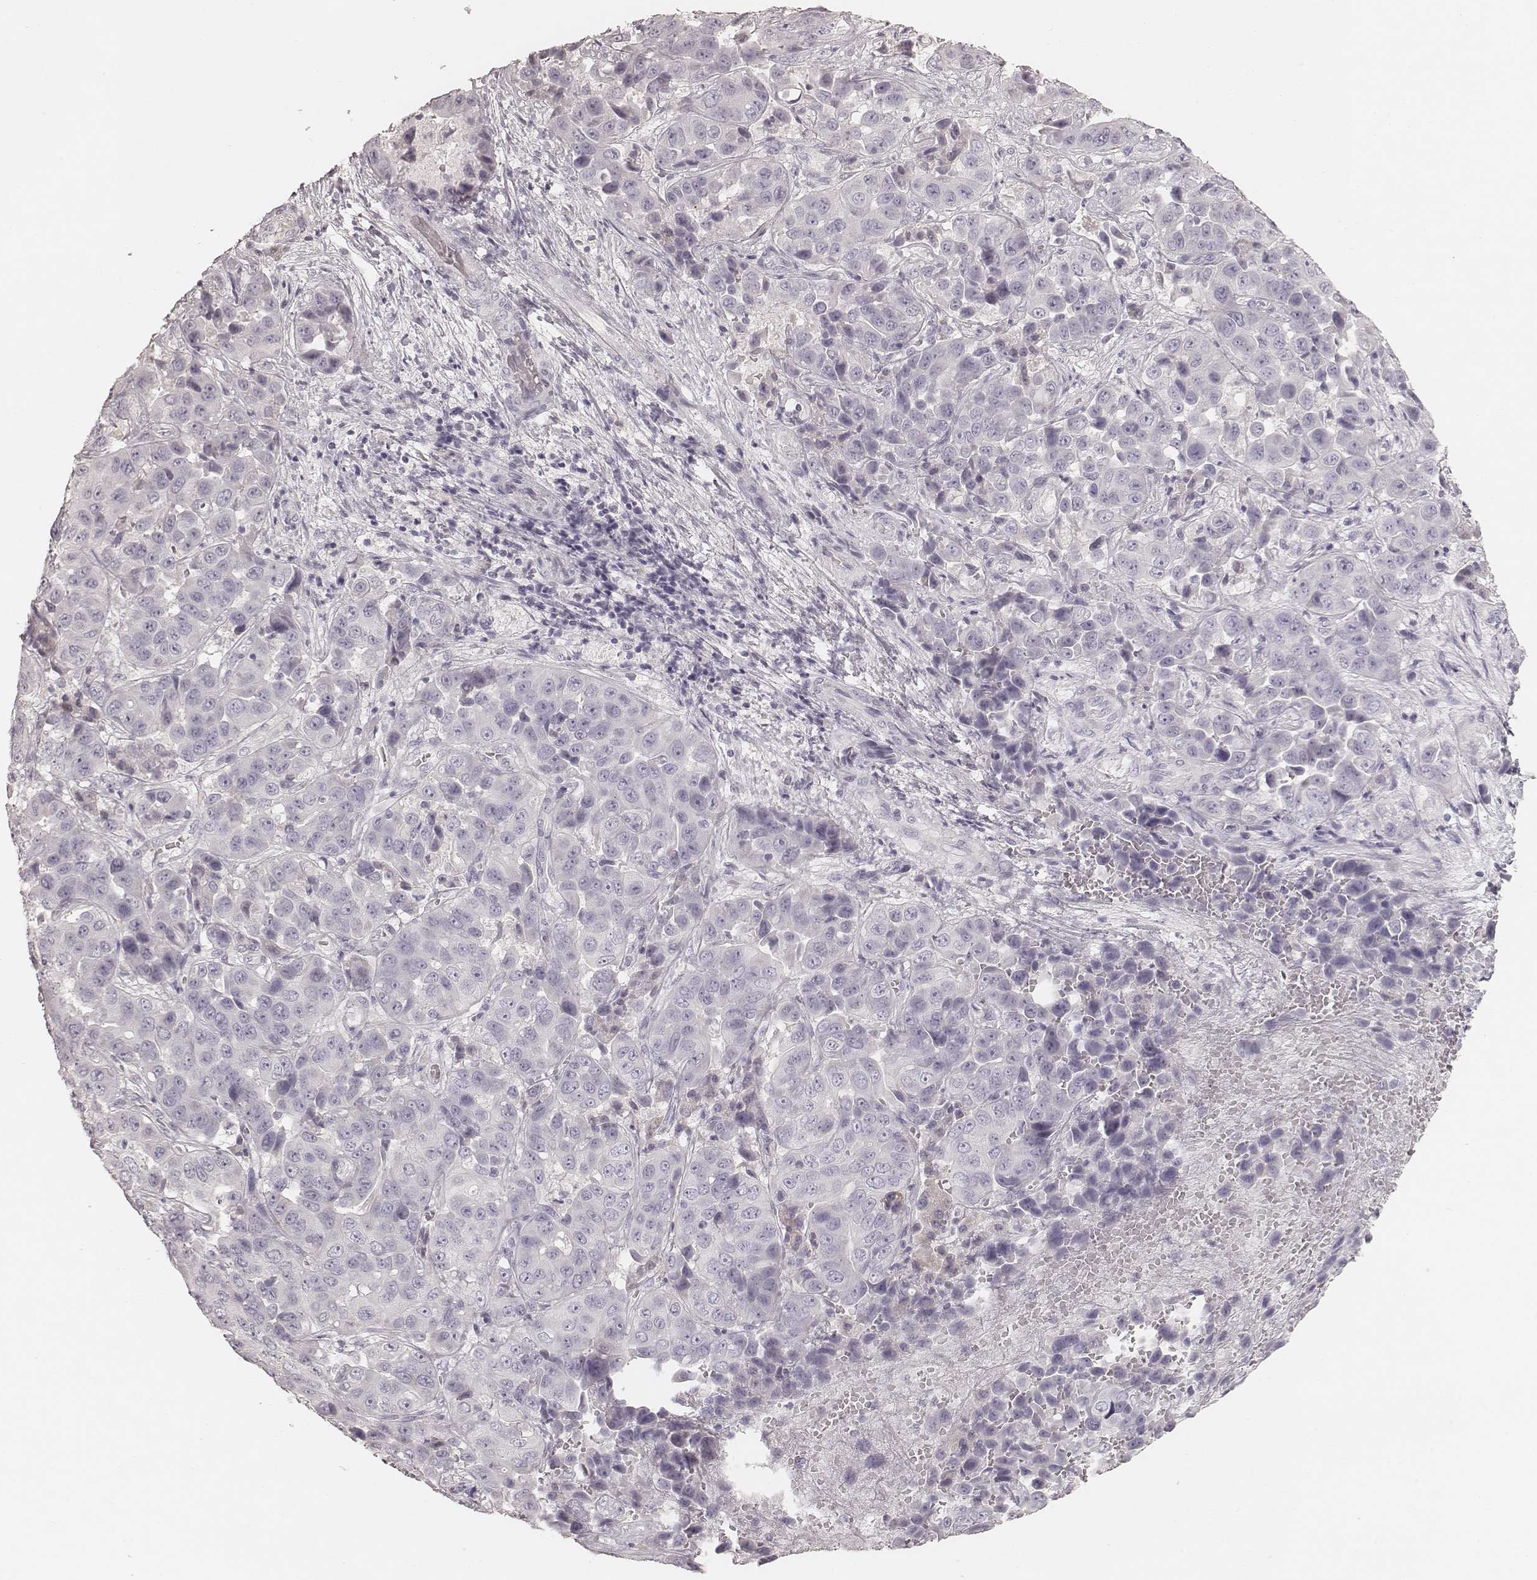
{"staining": {"intensity": "negative", "quantity": "none", "location": "none"}, "tissue": "liver cancer", "cell_type": "Tumor cells", "image_type": "cancer", "snomed": [{"axis": "morphology", "description": "Cholangiocarcinoma"}, {"axis": "topography", "description": "Liver"}], "caption": "Protein analysis of liver cancer exhibits no significant expression in tumor cells.", "gene": "ZP4", "patient": {"sex": "female", "age": 52}}